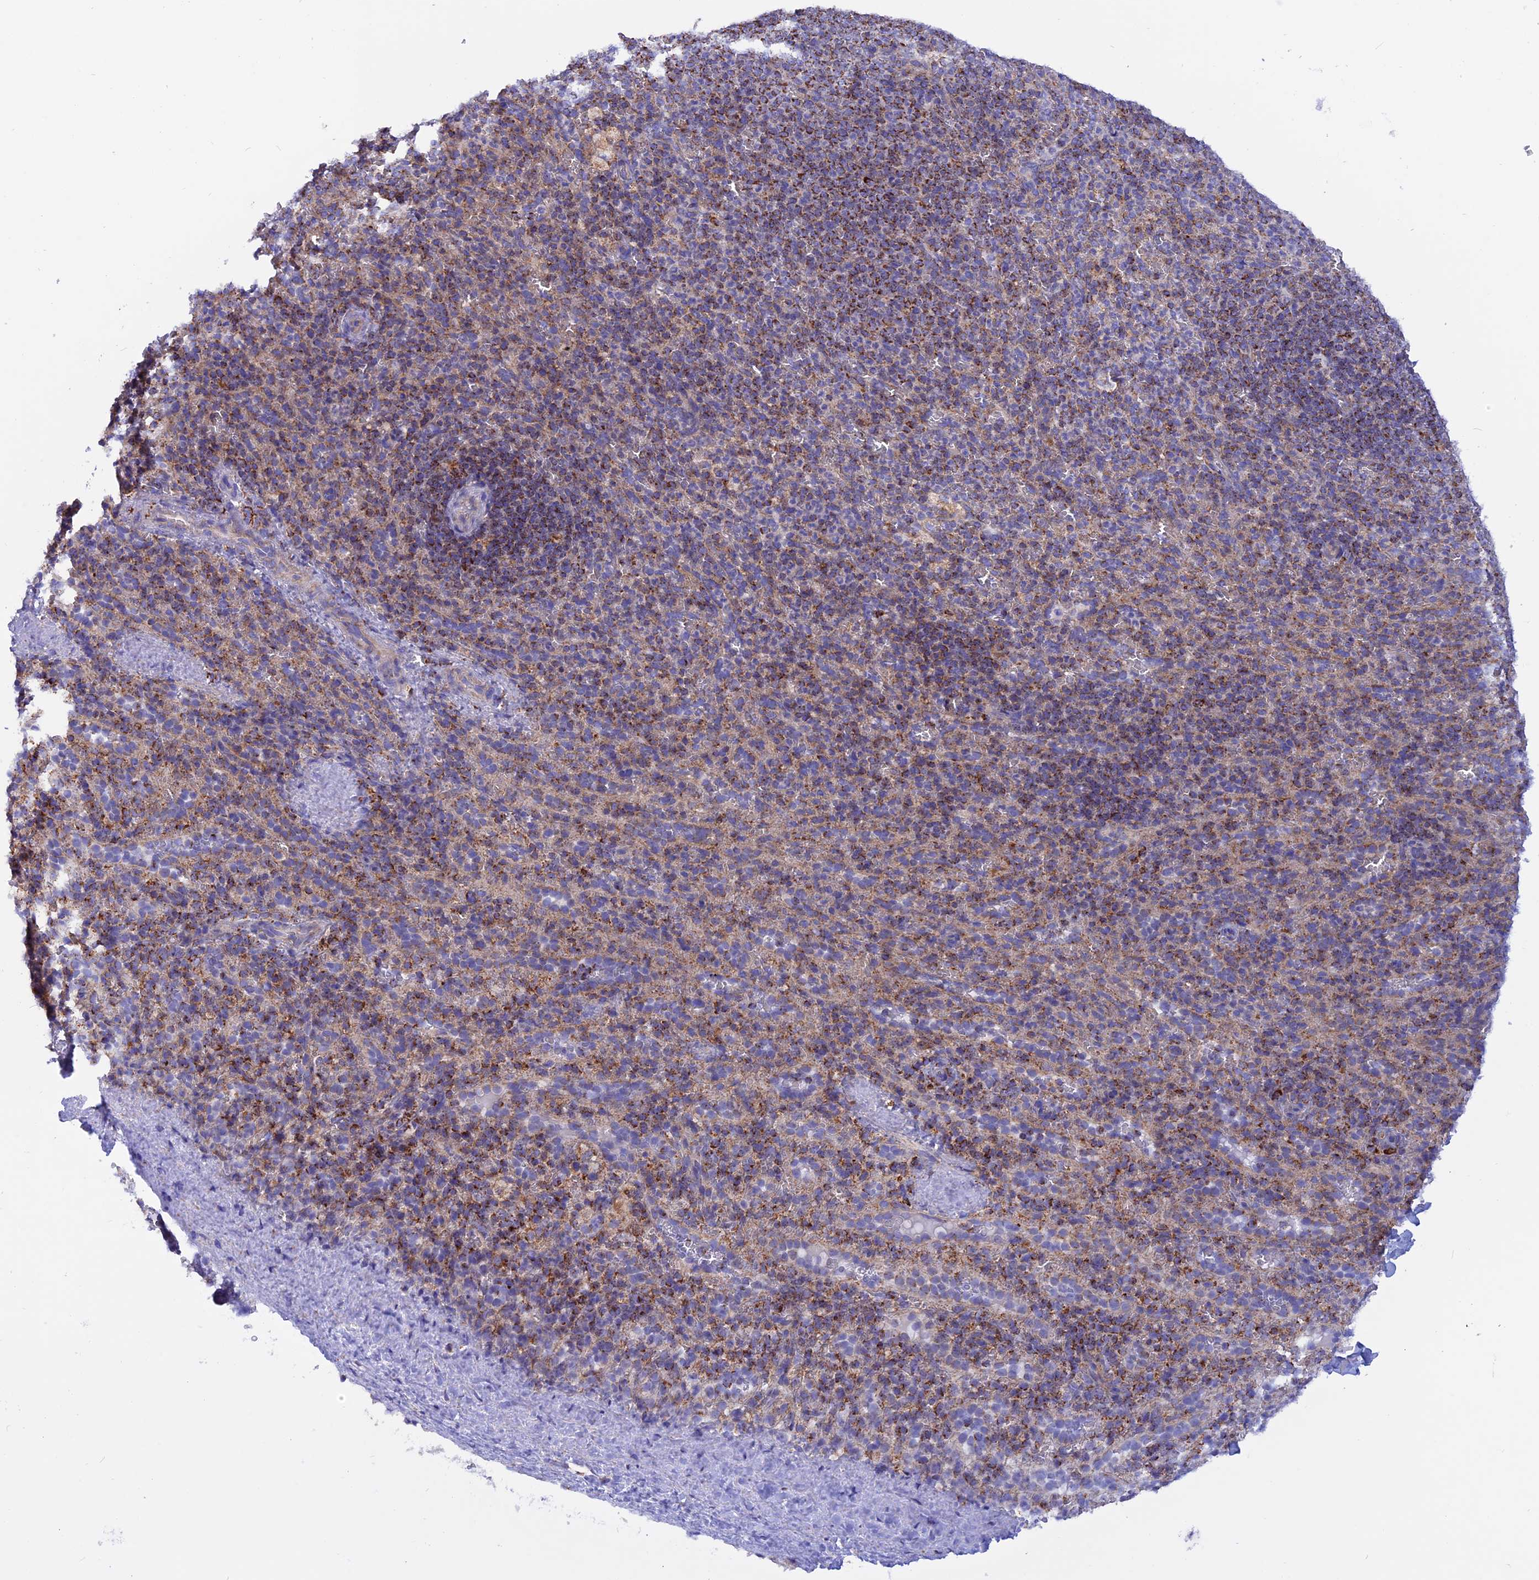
{"staining": {"intensity": "strong", "quantity": "25%-75%", "location": "cytoplasmic/membranous"}, "tissue": "spleen", "cell_type": "Cells in red pulp", "image_type": "normal", "snomed": [{"axis": "morphology", "description": "Normal tissue, NOS"}, {"axis": "topography", "description": "Spleen"}], "caption": "Cells in red pulp exhibit high levels of strong cytoplasmic/membranous positivity in approximately 25%-75% of cells in unremarkable spleen. (brown staining indicates protein expression, while blue staining denotes nuclei).", "gene": "GCDH", "patient": {"sex": "female", "age": 21}}